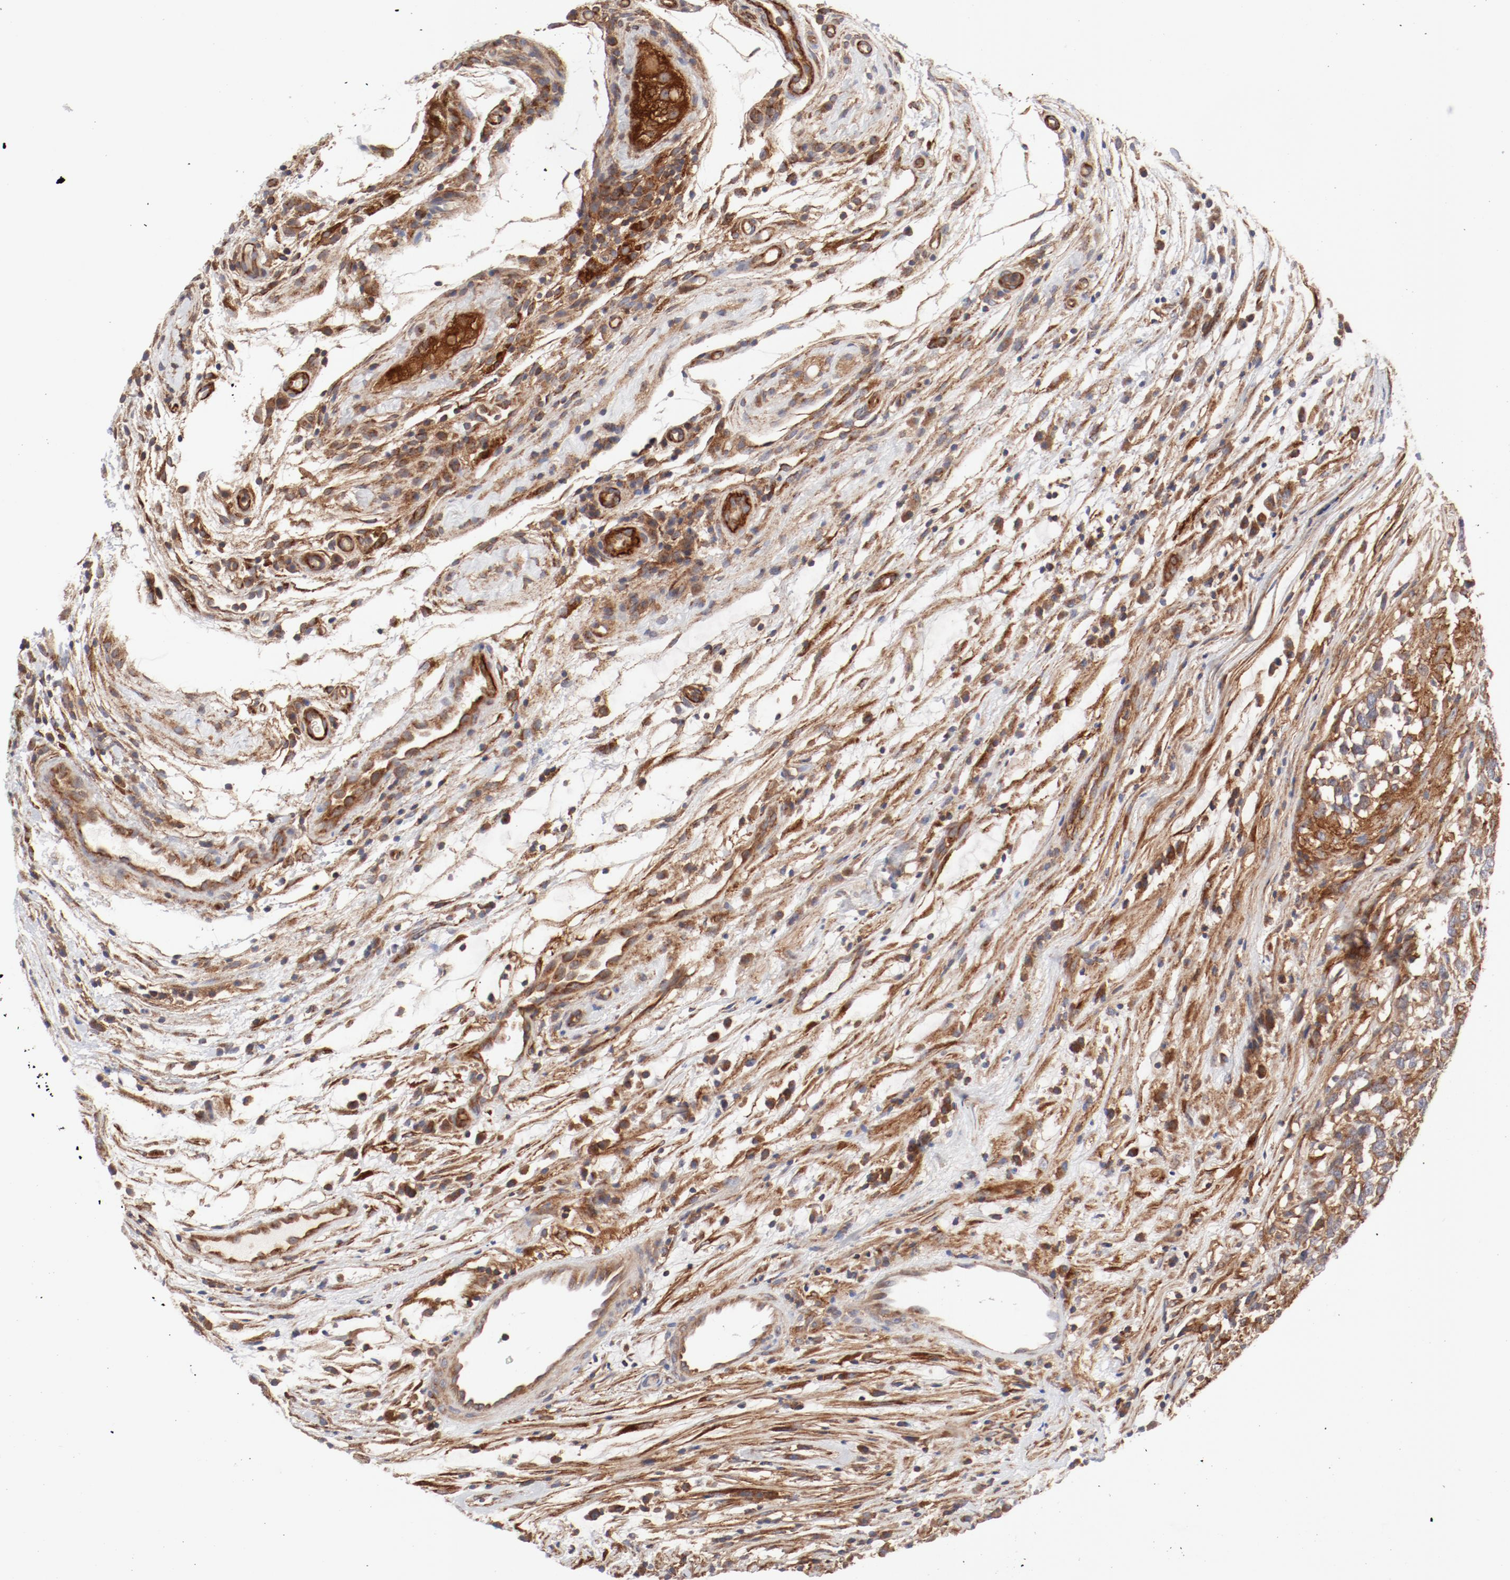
{"staining": {"intensity": "moderate", "quantity": ">75%", "location": "cytoplasmic/membranous"}, "tissue": "testis cancer", "cell_type": "Tumor cells", "image_type": "cancer", "snomed": [{"axis": "morphology", "description": "Carcinoma, Embryonal, NOS"}, {"axis": "topography", "description": "Testis"}], "caption": "Immunohistochemistry (DAB) staining of human testis embryonal carcinoma displays moderate cytoplasmic/membranous protein expression in approximately >75% of tumor cells.", "gene": "AP2A1", "patient": {"sex": "male", "age": 26}}